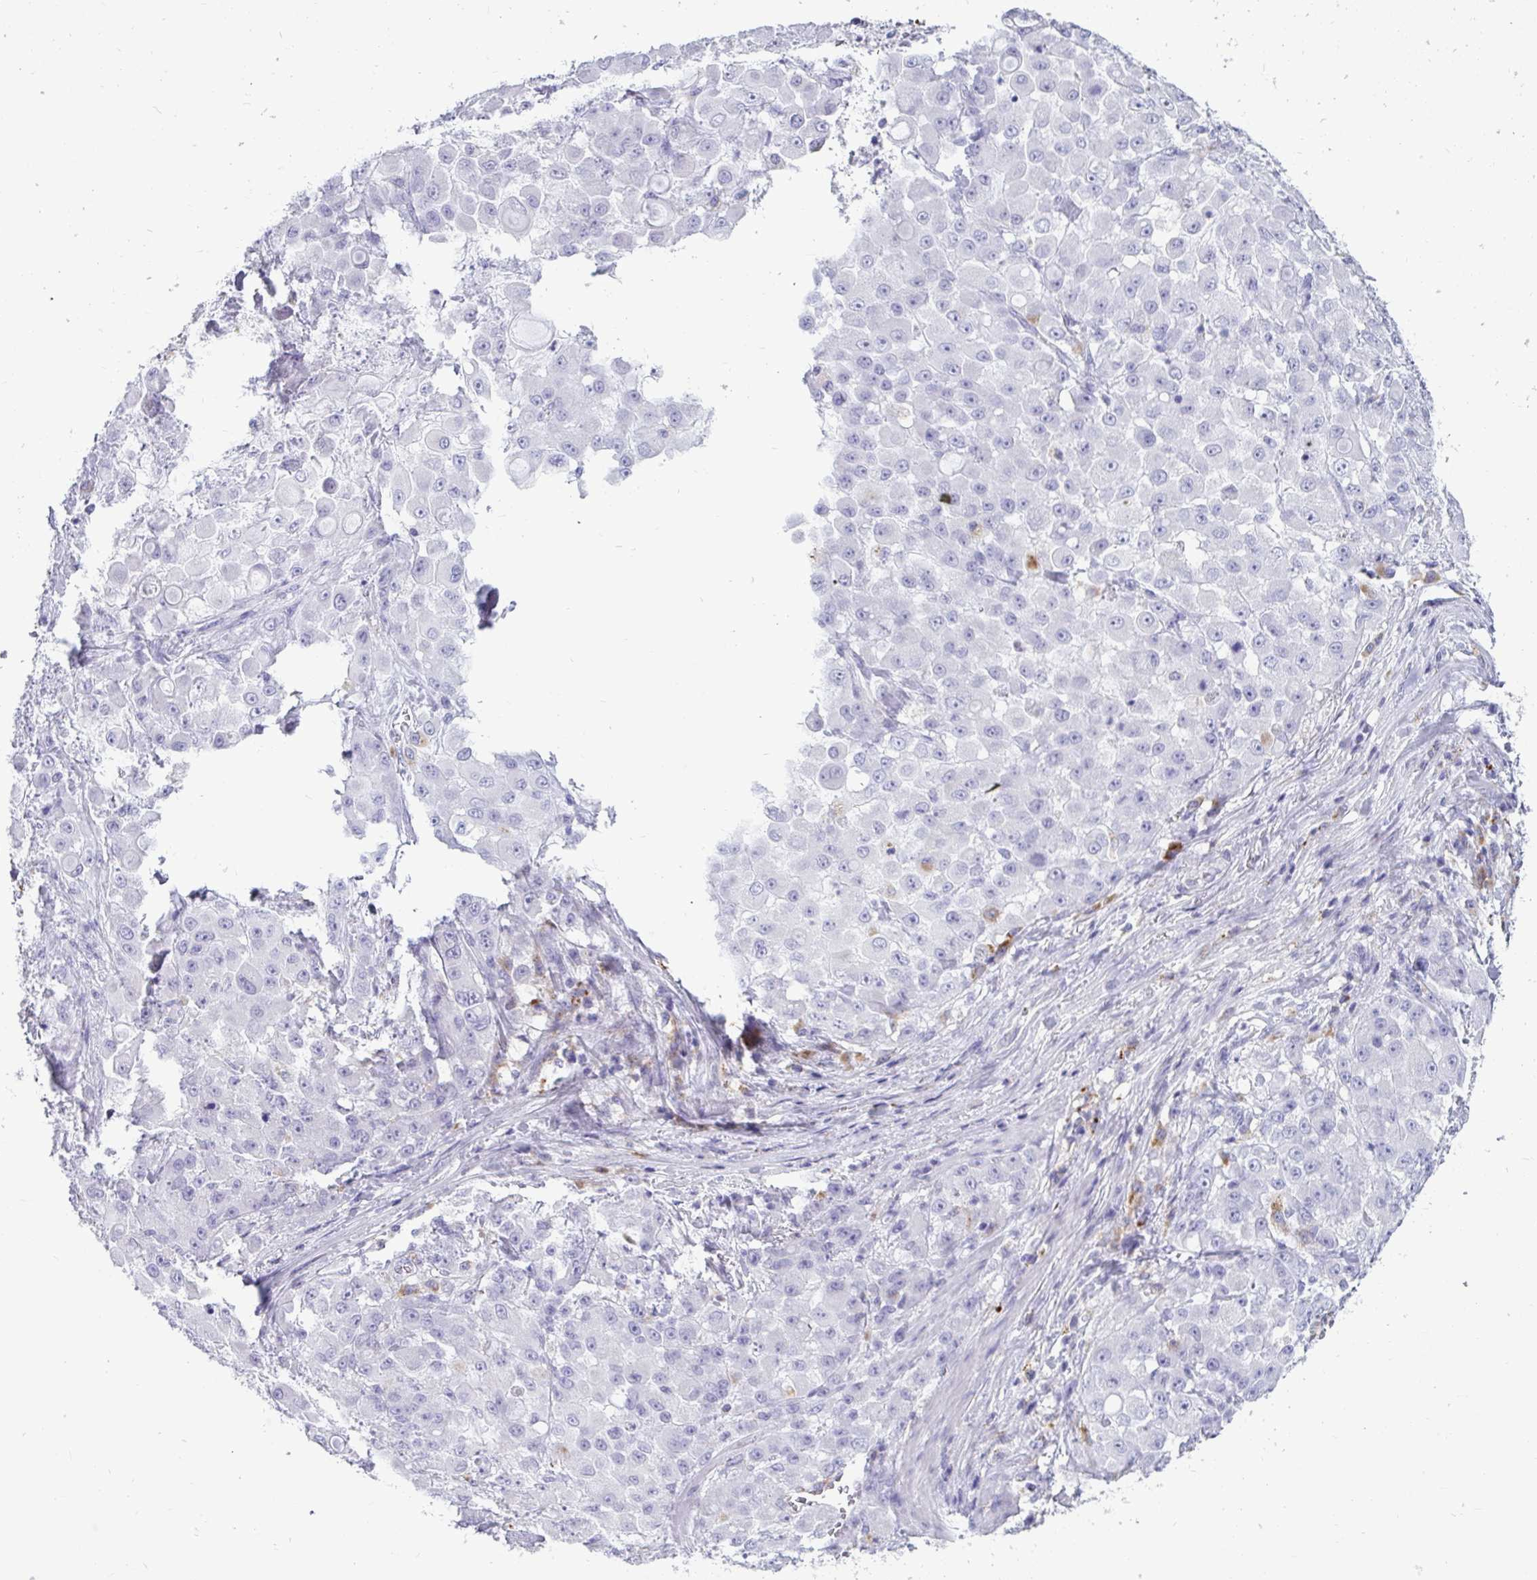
{"staining": {"intensity": "negative", "quantity": "none", "location": "none"}, "tissue": "stomach cancer", "cell_type": "Tumor cells", "image_type": "cancer", "snomed": [{"axis": "morphology", "description": "Adenocarcinoma, NOS"}, {"axis": "topography", "description": "Stomach"}], "caption": "Immunohistochemistry histopathology image of stomach adenocarcinoma stained for a protein (brown), which demonstrates no positivity in tumor cells.", "gene": "CTSZ", "patient": {"sex": "female", "age": 76}}